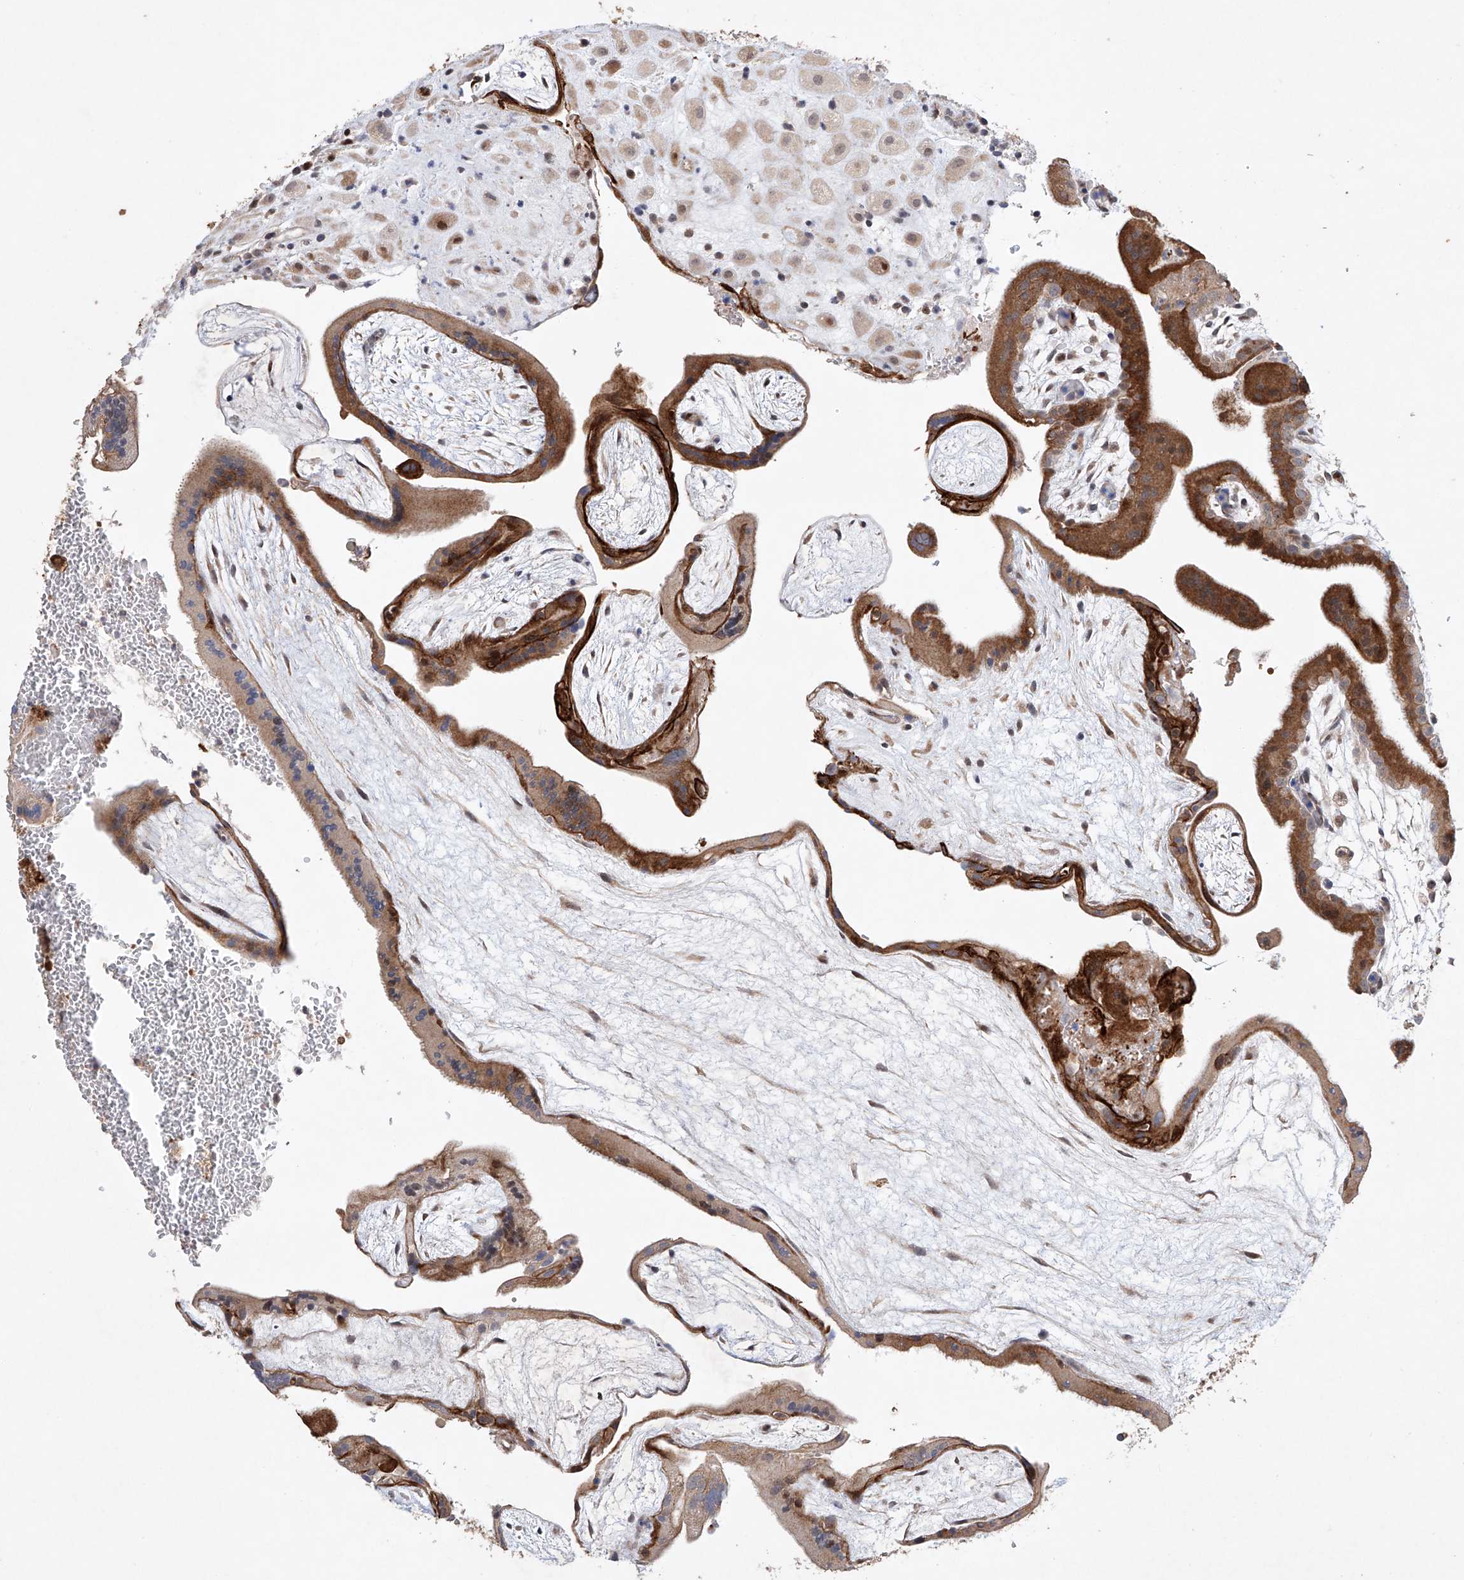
{"staining": {"intensity": "strong", "quantity": "25%-75%", "location": "cytoplasmic/membranous"}, "tissue": "placenta", "cell_type": "Decidual cells", "image_type": "normal", "snomed": [{"axis": "morphology", "description": "Normal tissue, NOS"}, {"axis": "topography", "description": "Placenta"}], "caption": "Placenta was stained to show a protein in brown. There is high levels of strong cytoplasmic/membranous expression in approximately 25%-75% of decidual cells. The staining was performed using DAB (3,3'-diaminobenzidine) to visualize the protein expression in brown, while the nuclei were stained in blue with hematoxylin (Magnification: 20x).", "gene": "AFG1L", "patient": {"sex": "female", "age": 35}}